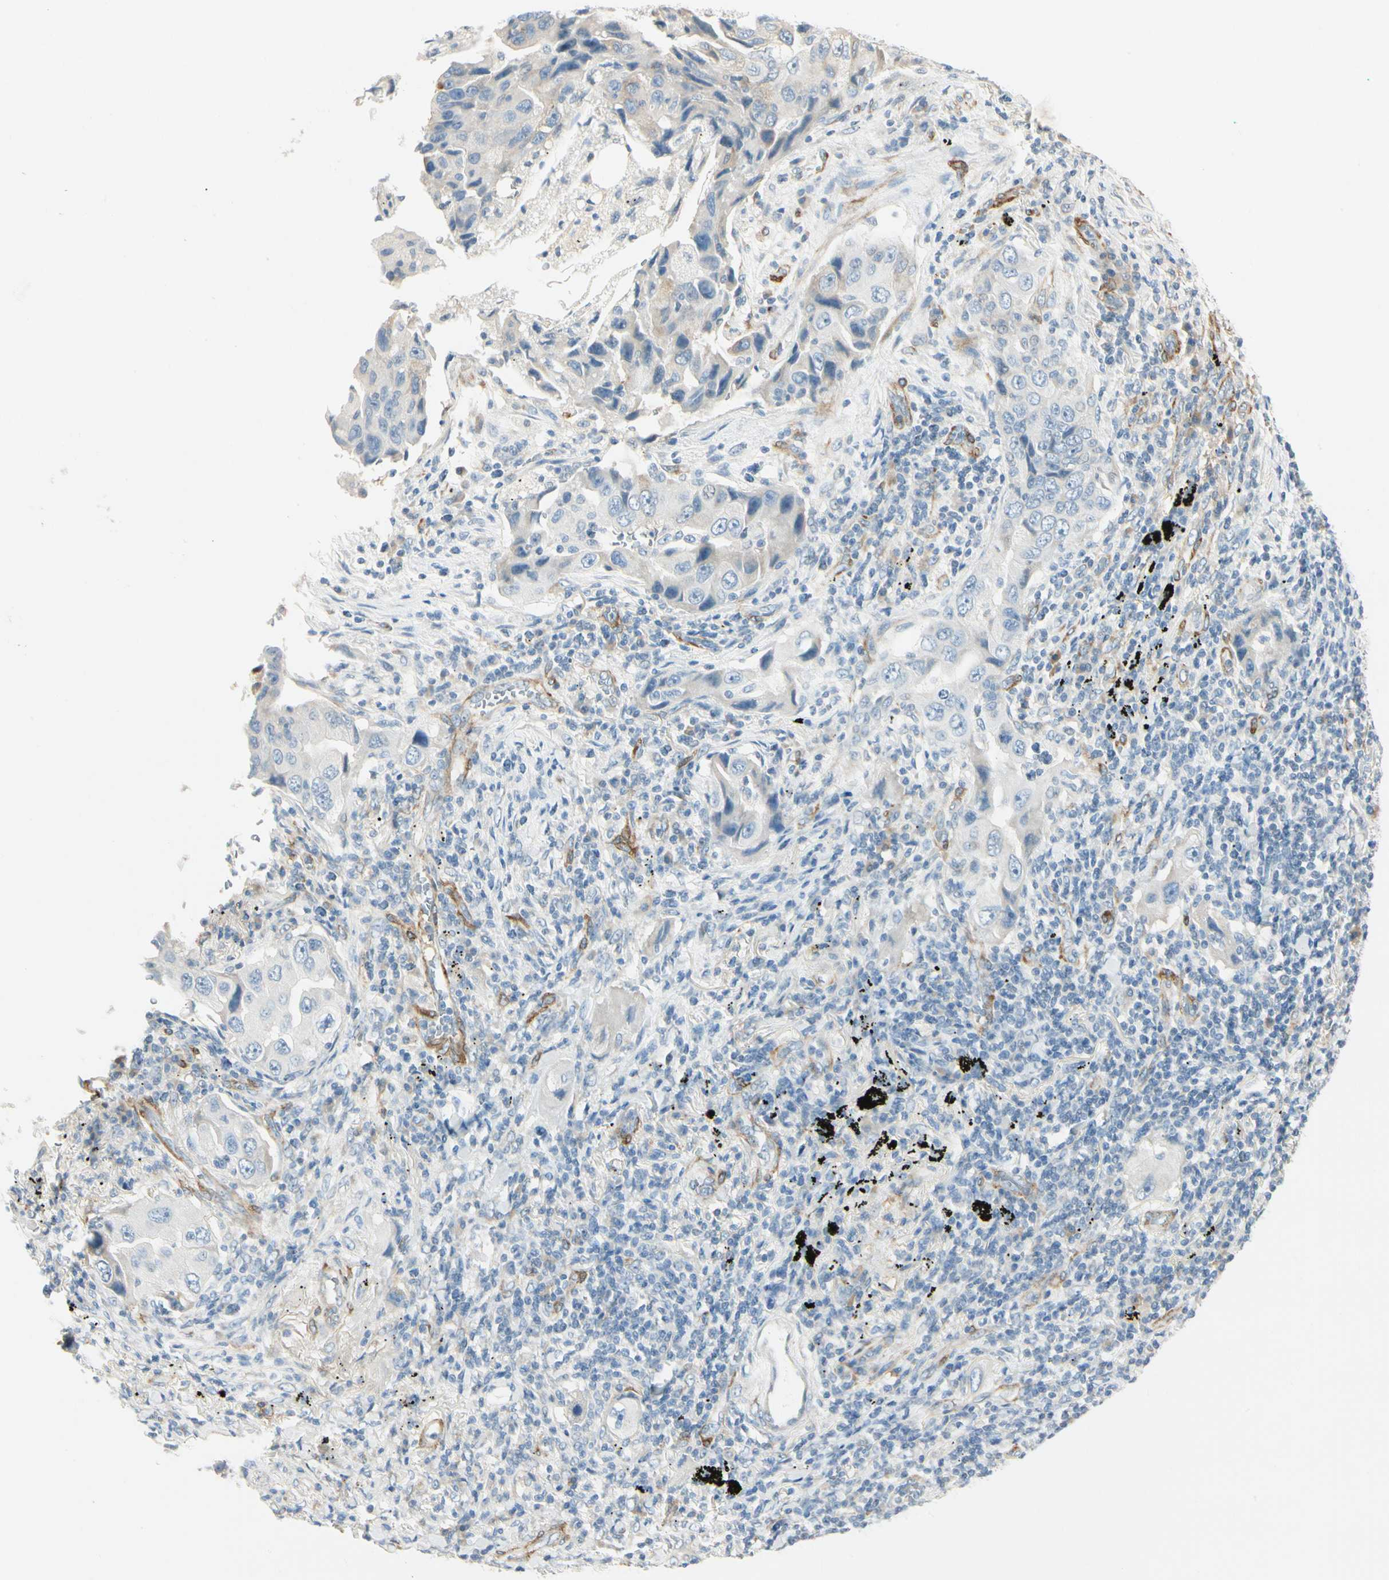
{"staining": {"intensity": "weak", "quantity": "<25%", "location": "cytoplasmic/membranous"}, "tissue": "lung cancer", "cell_type": "Tumor cells", "image_type": "cancer", "snomed": [{"axis": "morphology", "description": "Adenocarcinoma, NOS"}, {"axis": "topography", "description": "Lung"}], "caption": "Adenocarcinoma (lung) stained for a protein using immunohistochemistry shows no positivity tumor cells.", "gene": "AMPH", "patient": {"sex": "female", "age": 65}}